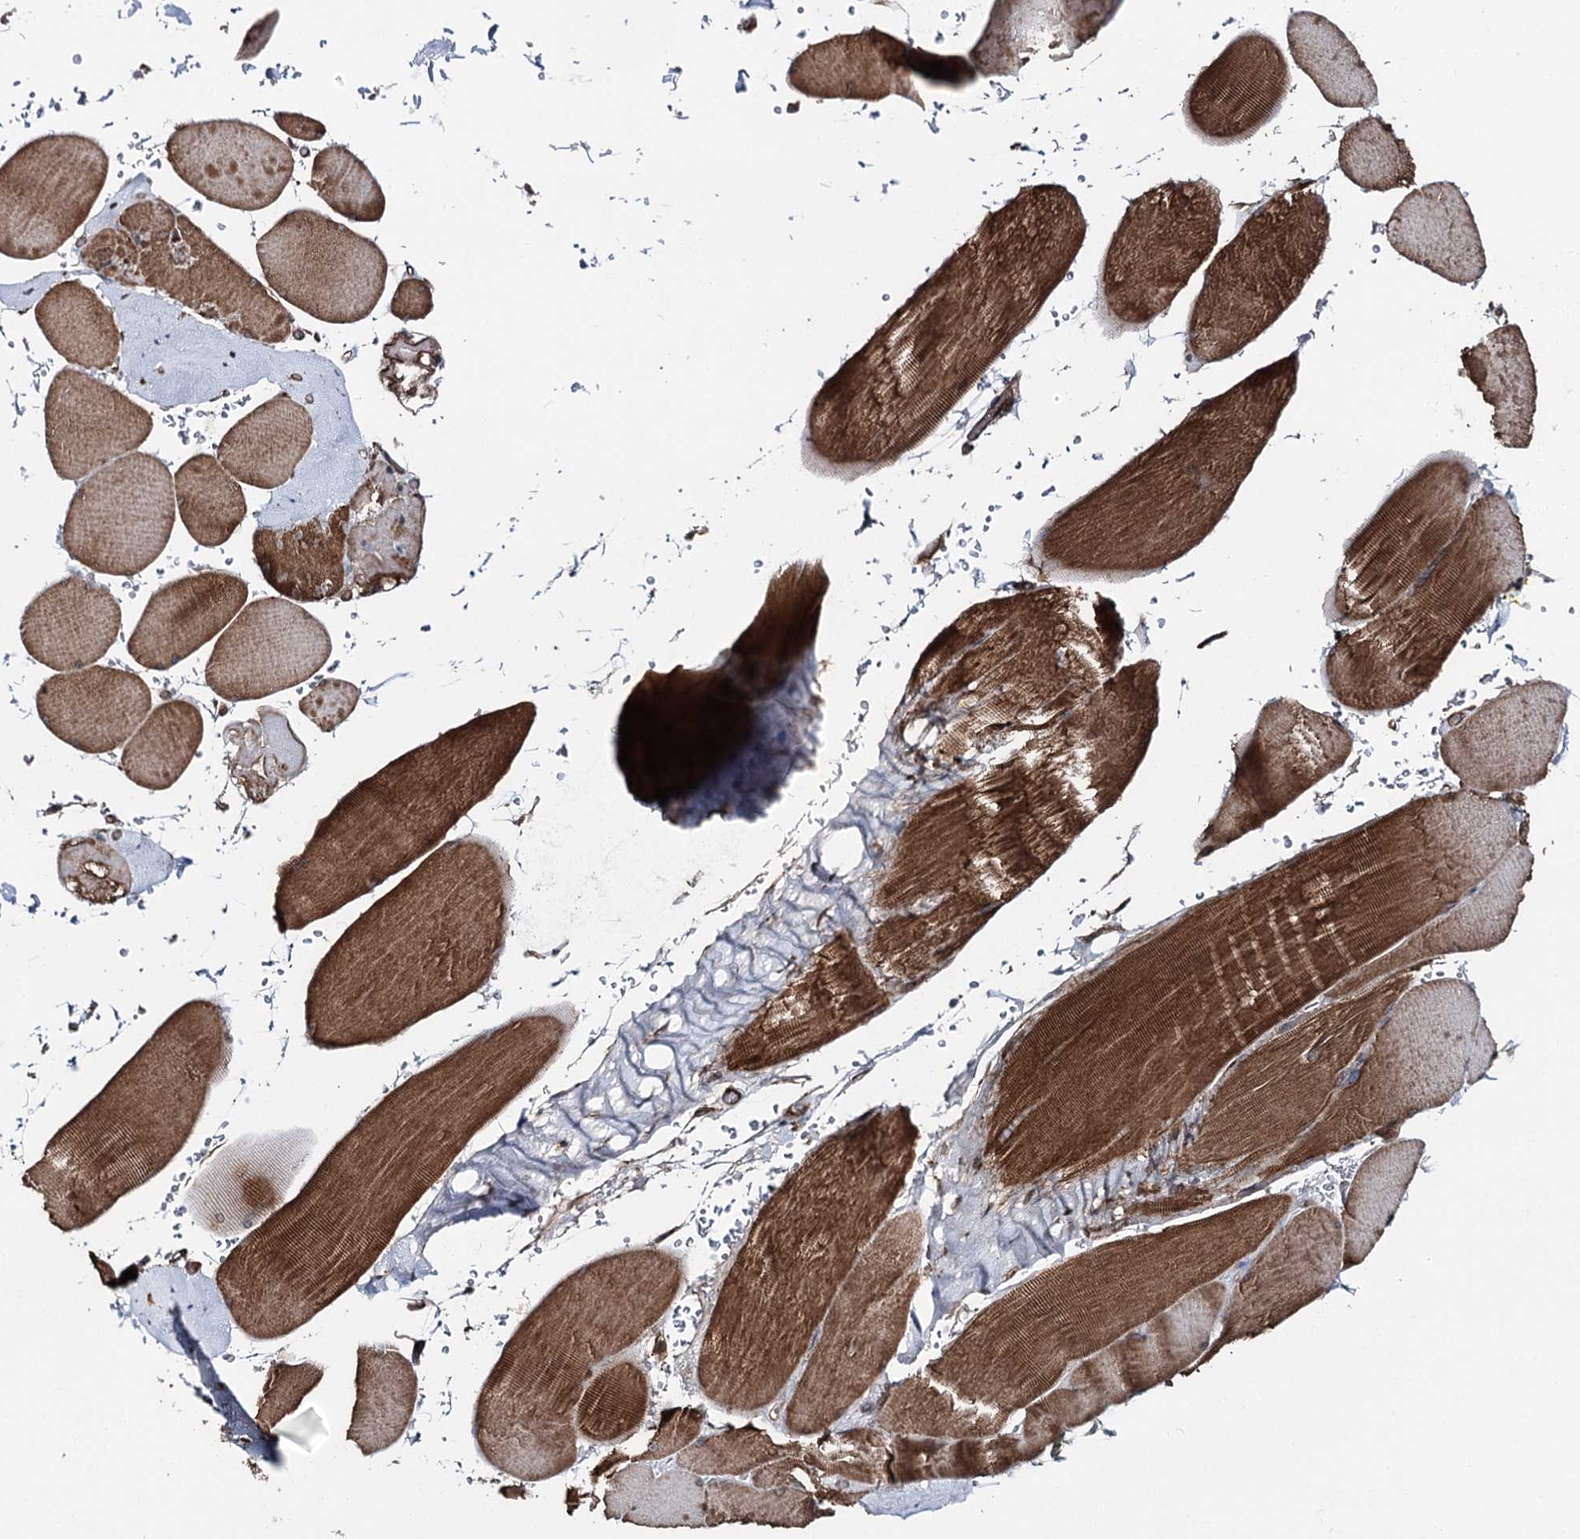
{"staining": {"intensity": "strong", "quantity": ">75%", "location": "cytoplasmic/membranous"}, "tissue": "skeletal muscle", "cell_type": "Myocytes", "image_type": "normal", "snomed": [{"axis": "morphology", "description": "Normal tissue, NOS"}, {"axis": "topography", "description": "Skeletal muscle"}, {"axis": "topography", "description": "Head-Neck"}], "caption": "A brown stain shows strong cytoplasmic/membranous staining of a protein in myocytes of normal human skeletal muscle. (brown staining indicates protein expression, while blue staining denotes nuclei).", "gene": "ITFG2", "patient": {"sex": "male", "age": 66}}